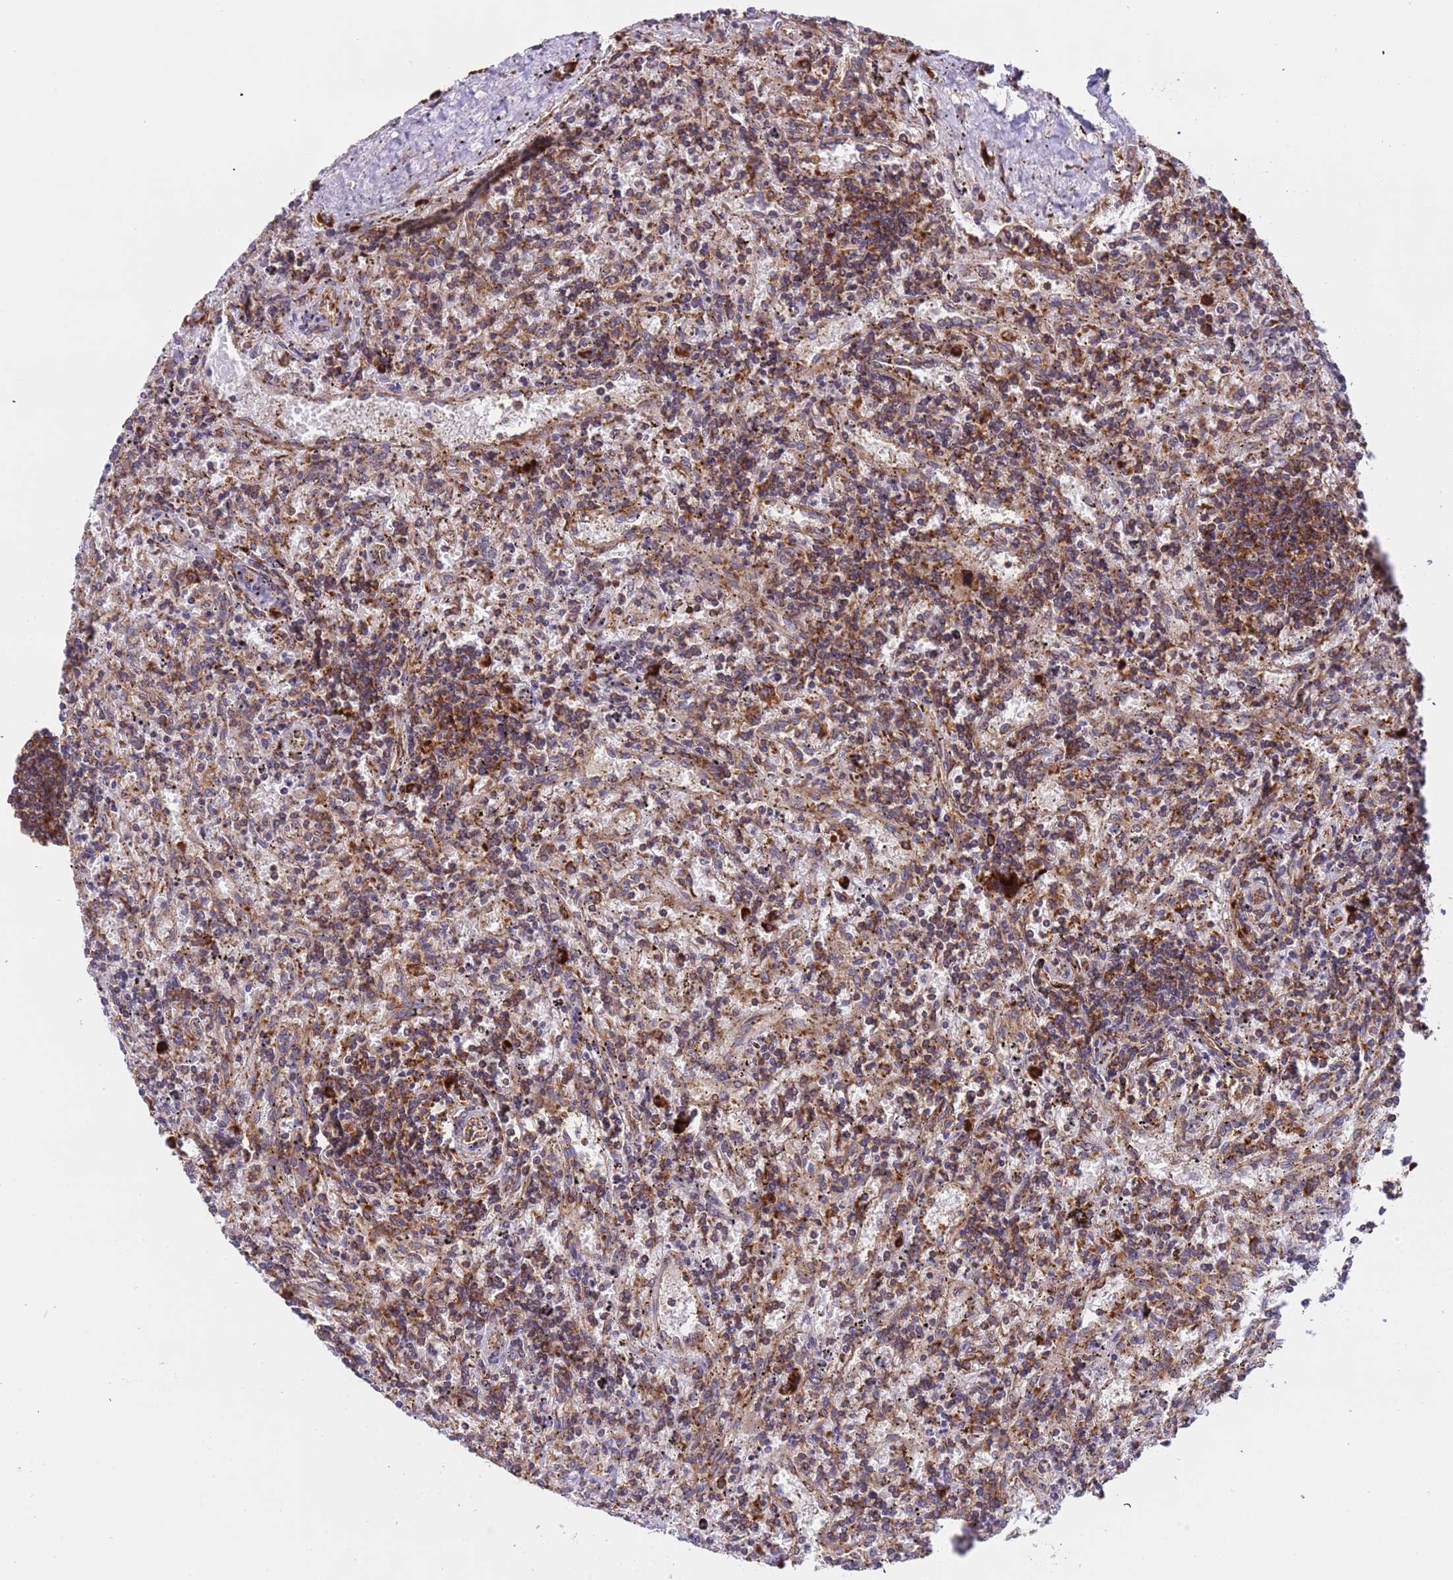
{"staining": {"intensity": "strong", "quantity": "25%-75%", "location": "cytoplasmic/membranous"}, "tissue": "lymphoma", "cell_type": "Tumor cells", "image_type": "cancer", "snomed": [{"axis": "morphology", "description": "Malignant lymphoma, non-Hodgkin's type, Low grade"}, {"axis": "topography", "description": "Spleen"}], "caption": "A micrograph of malignant lymphoma, non-Hodgkin's type (low-grade) stained for a protein exhibits strong cytoplasmic/membranous brown staining in tumor cells. (Stains: DAB (3,3'-diaminobenzidine) in brown, nuclei in blue, Microscopy: brightfield microscopy at high magnification).", "gene": "RPL36", "patient": {"sex": "male", "age": 76}}